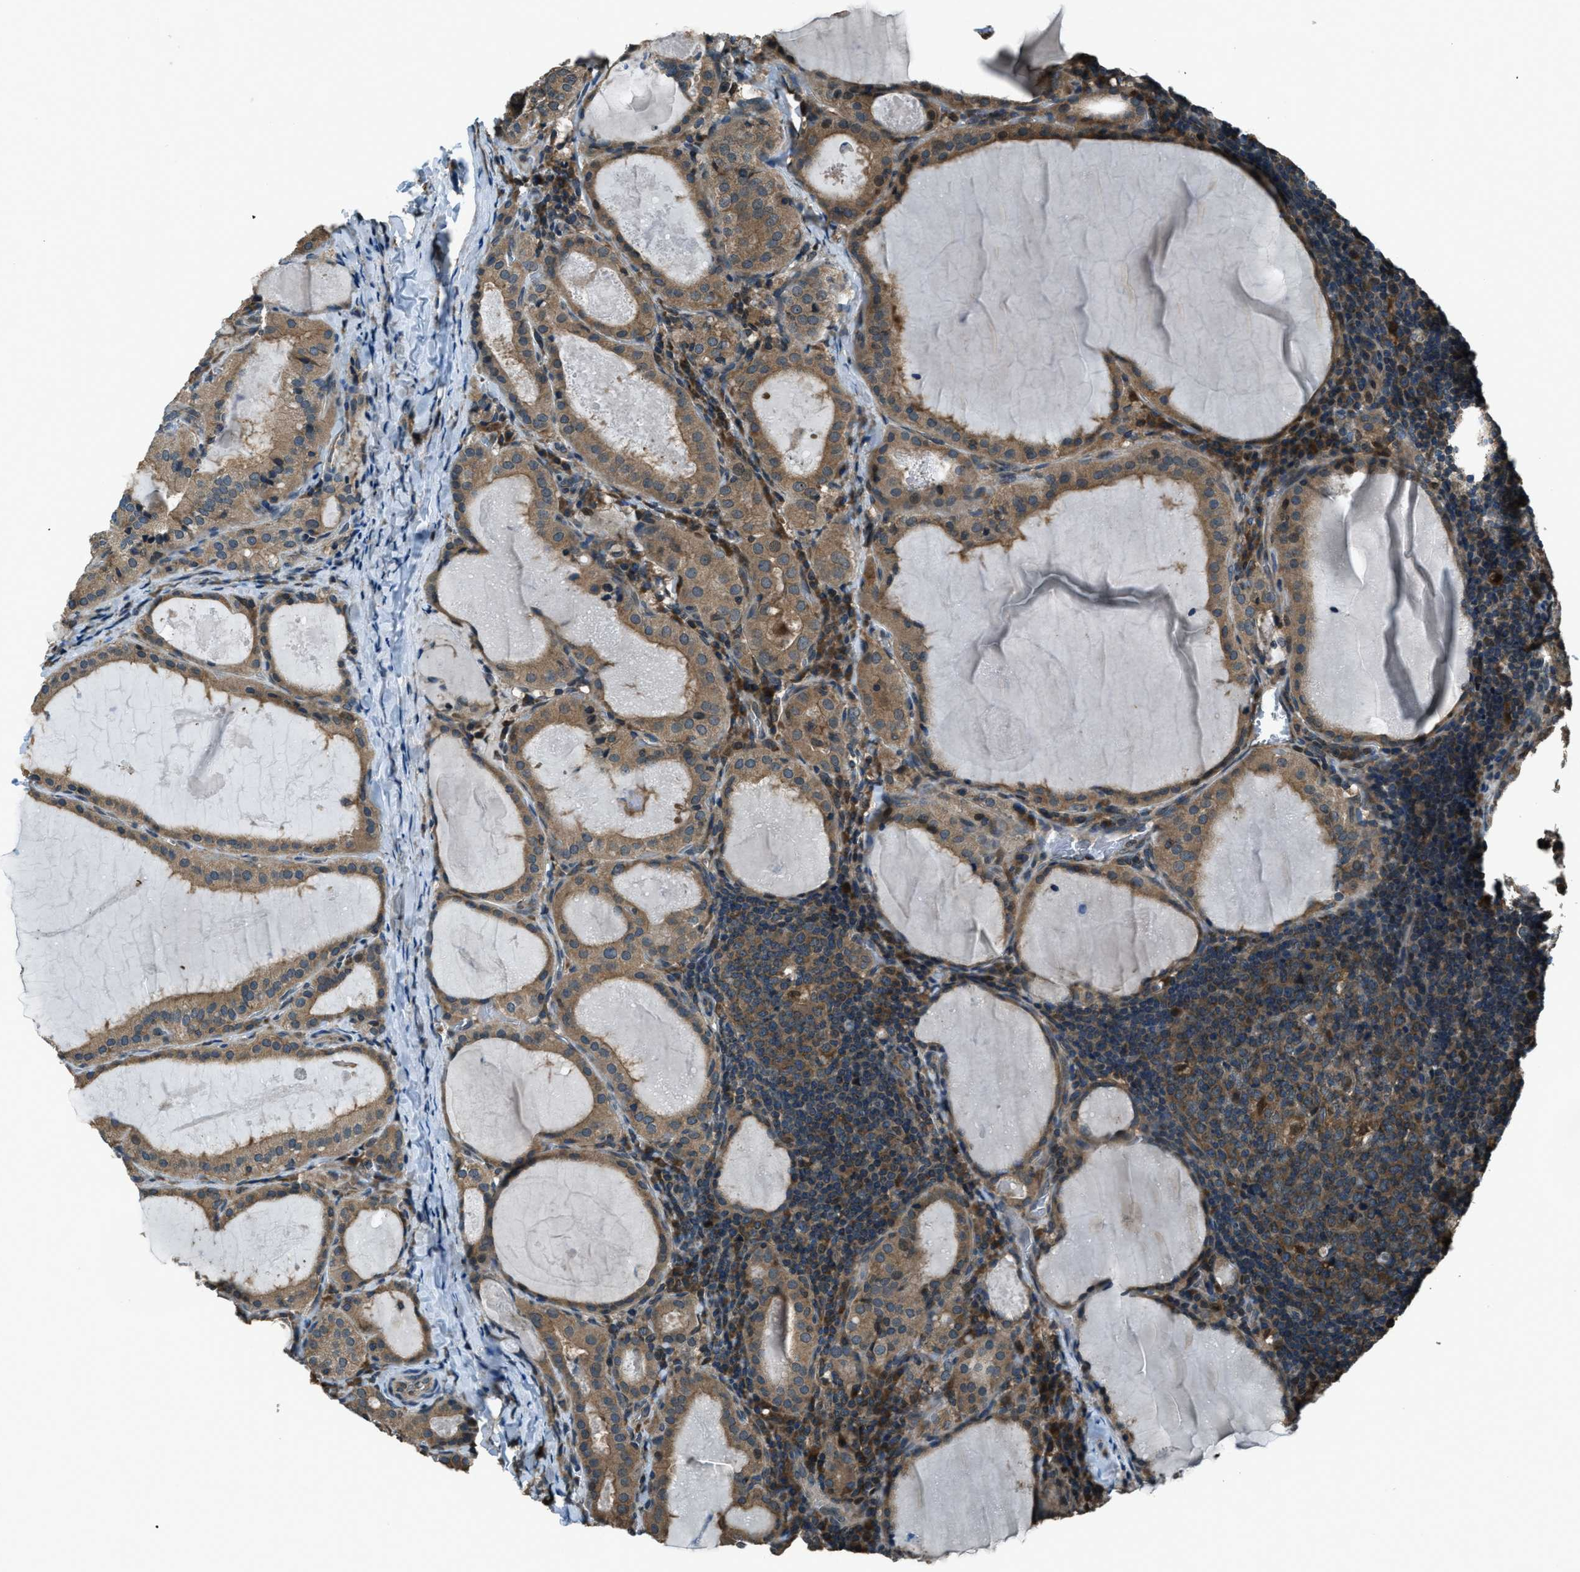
{"staining": {"intensity": "moderate", "quantity": ">75%", "location": "cytoplasmic/membranous"}, "tissue": "thyroid cancer", "cell_type": "Tumor cells", "image_type": "cancer", "snomed": [{"axis": "morphology", "description": "Papillary adenocarcinoma, NOS"}, {"axis": "topography", "description": "Thyroid gland"}], "caption": "Thyroid cancer (papillary adenocarcinoma) stained for a protein (brown) reveals moderate cytoplasmic/membranous positive staining in approximately >75% of tumor cells.", "gene": "TRIM4", "patient": {"sex": "female", "age": 42}}